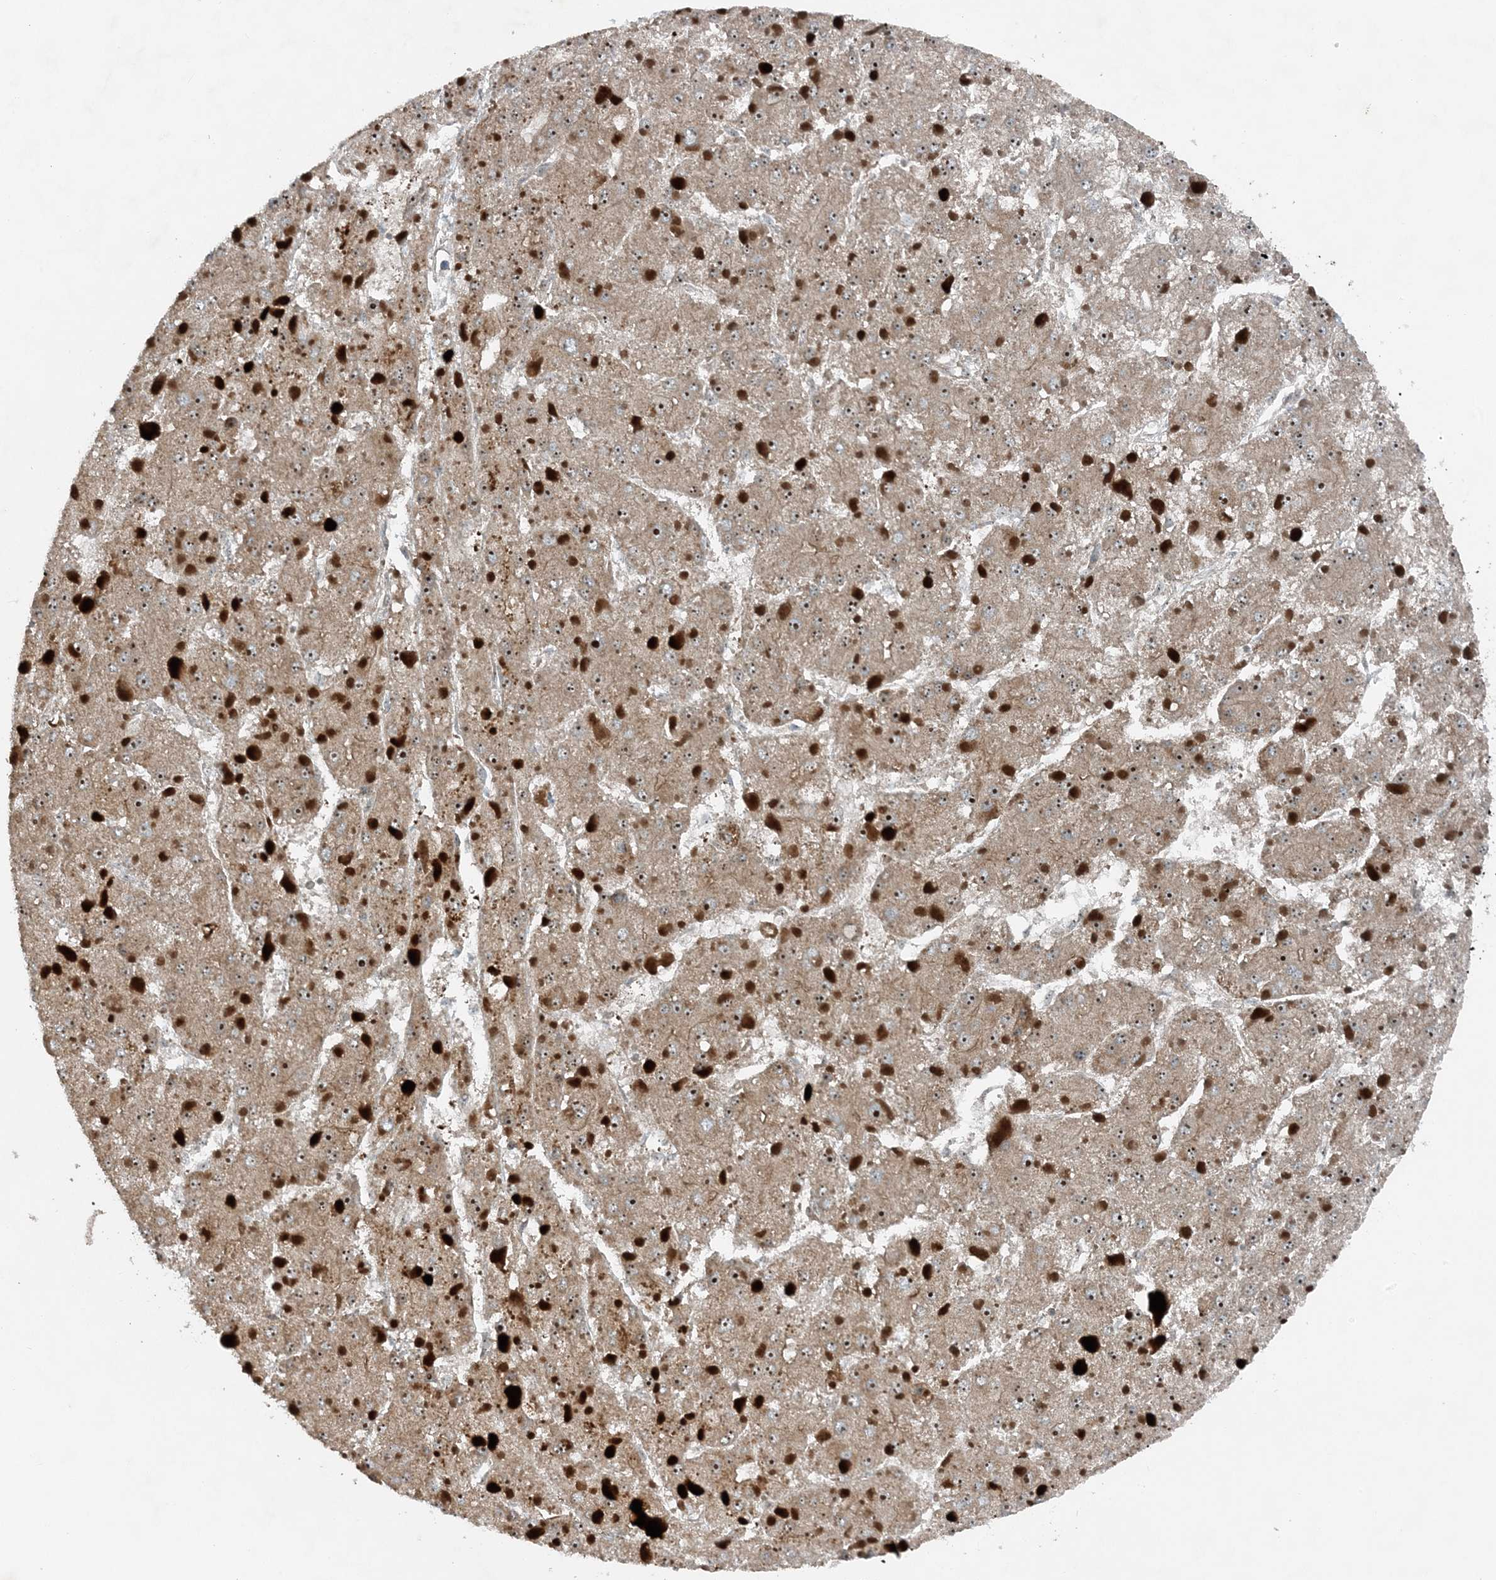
{"staining": {"intensity": "moderate", "quantity": ">75%", "location": "cytoplasmic/membranous,nuclear"}, "tissue": "liver cancer", "cell_type": "Tumor cells", "image_type": "cancer", "snomed": [{"axis": "morphology", "description": "Carcinoma, Hepatocellular, NOS"}, {"axis": "topography", "description": "Liver"}], "caption": "Liver hepatocellular carcinoma tissue demonstrates moderate cytoplasmic/membranous and nuclear staining in approximately >75% of tumor cells (brown staining indicates protein expression, while blue staining denotes nuclei).", "gene": "MITD1", "patient": {"sex": "female", "age": 73}}